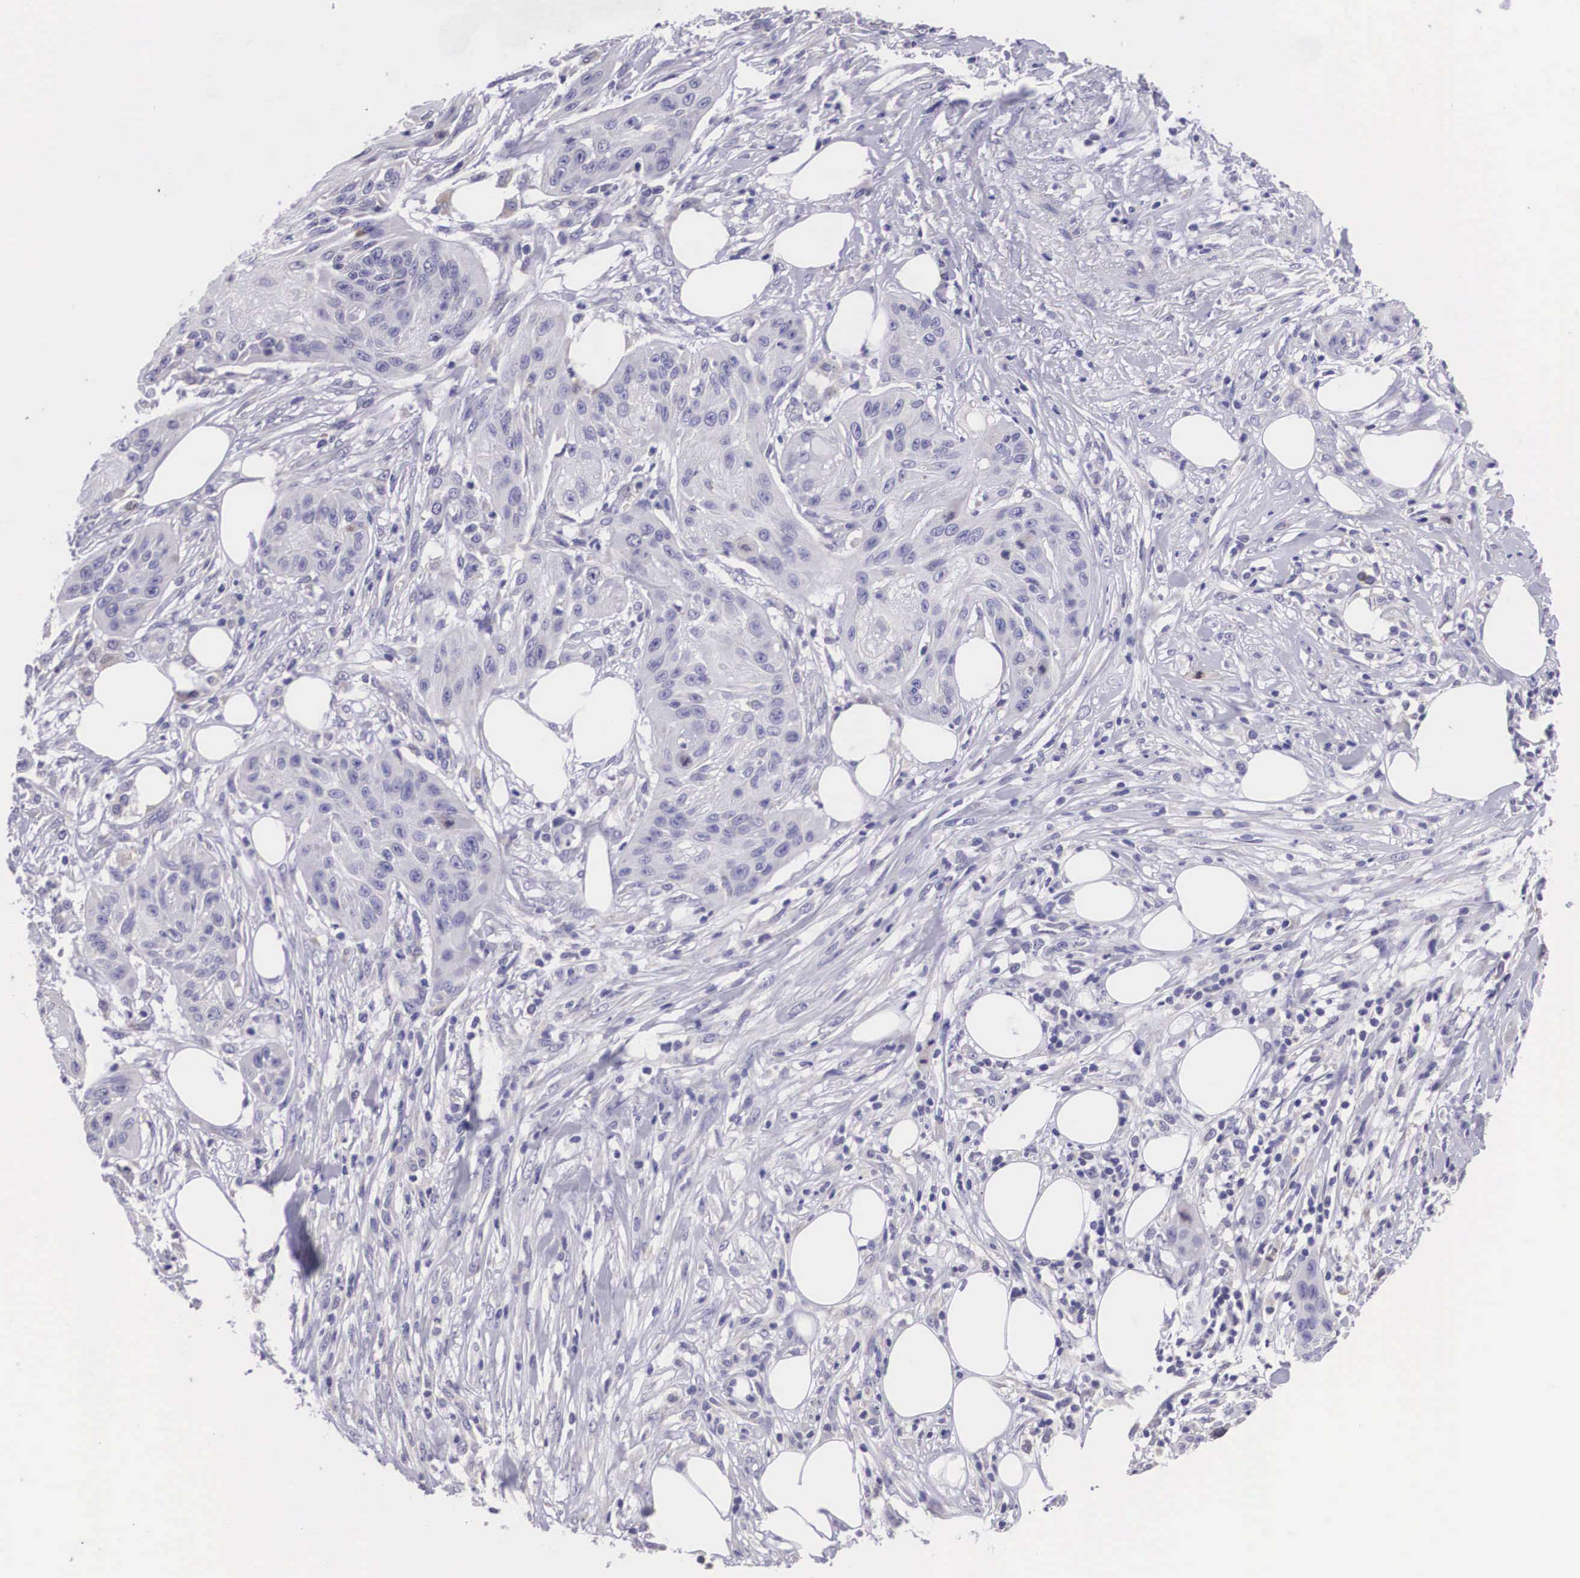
{"staining": {"intensity": "negative", "quantity": "none", "location": "none"}, "tissue": "skin cancer", "cell_type": "Tumor cells", "image_type": "cancer", "snomed": [{"axis": "morphology", "description": "Squamous cell carcinoma, NOS"}, {"axis": "topography", "description": "Skin"}], "caption": "Histopathology image shows no protein positivity in tumor cells of squamous cell carcinoma (skin) tissue.", "gene": "ARG2", "patient": {"sex": "female", "age": 88}}